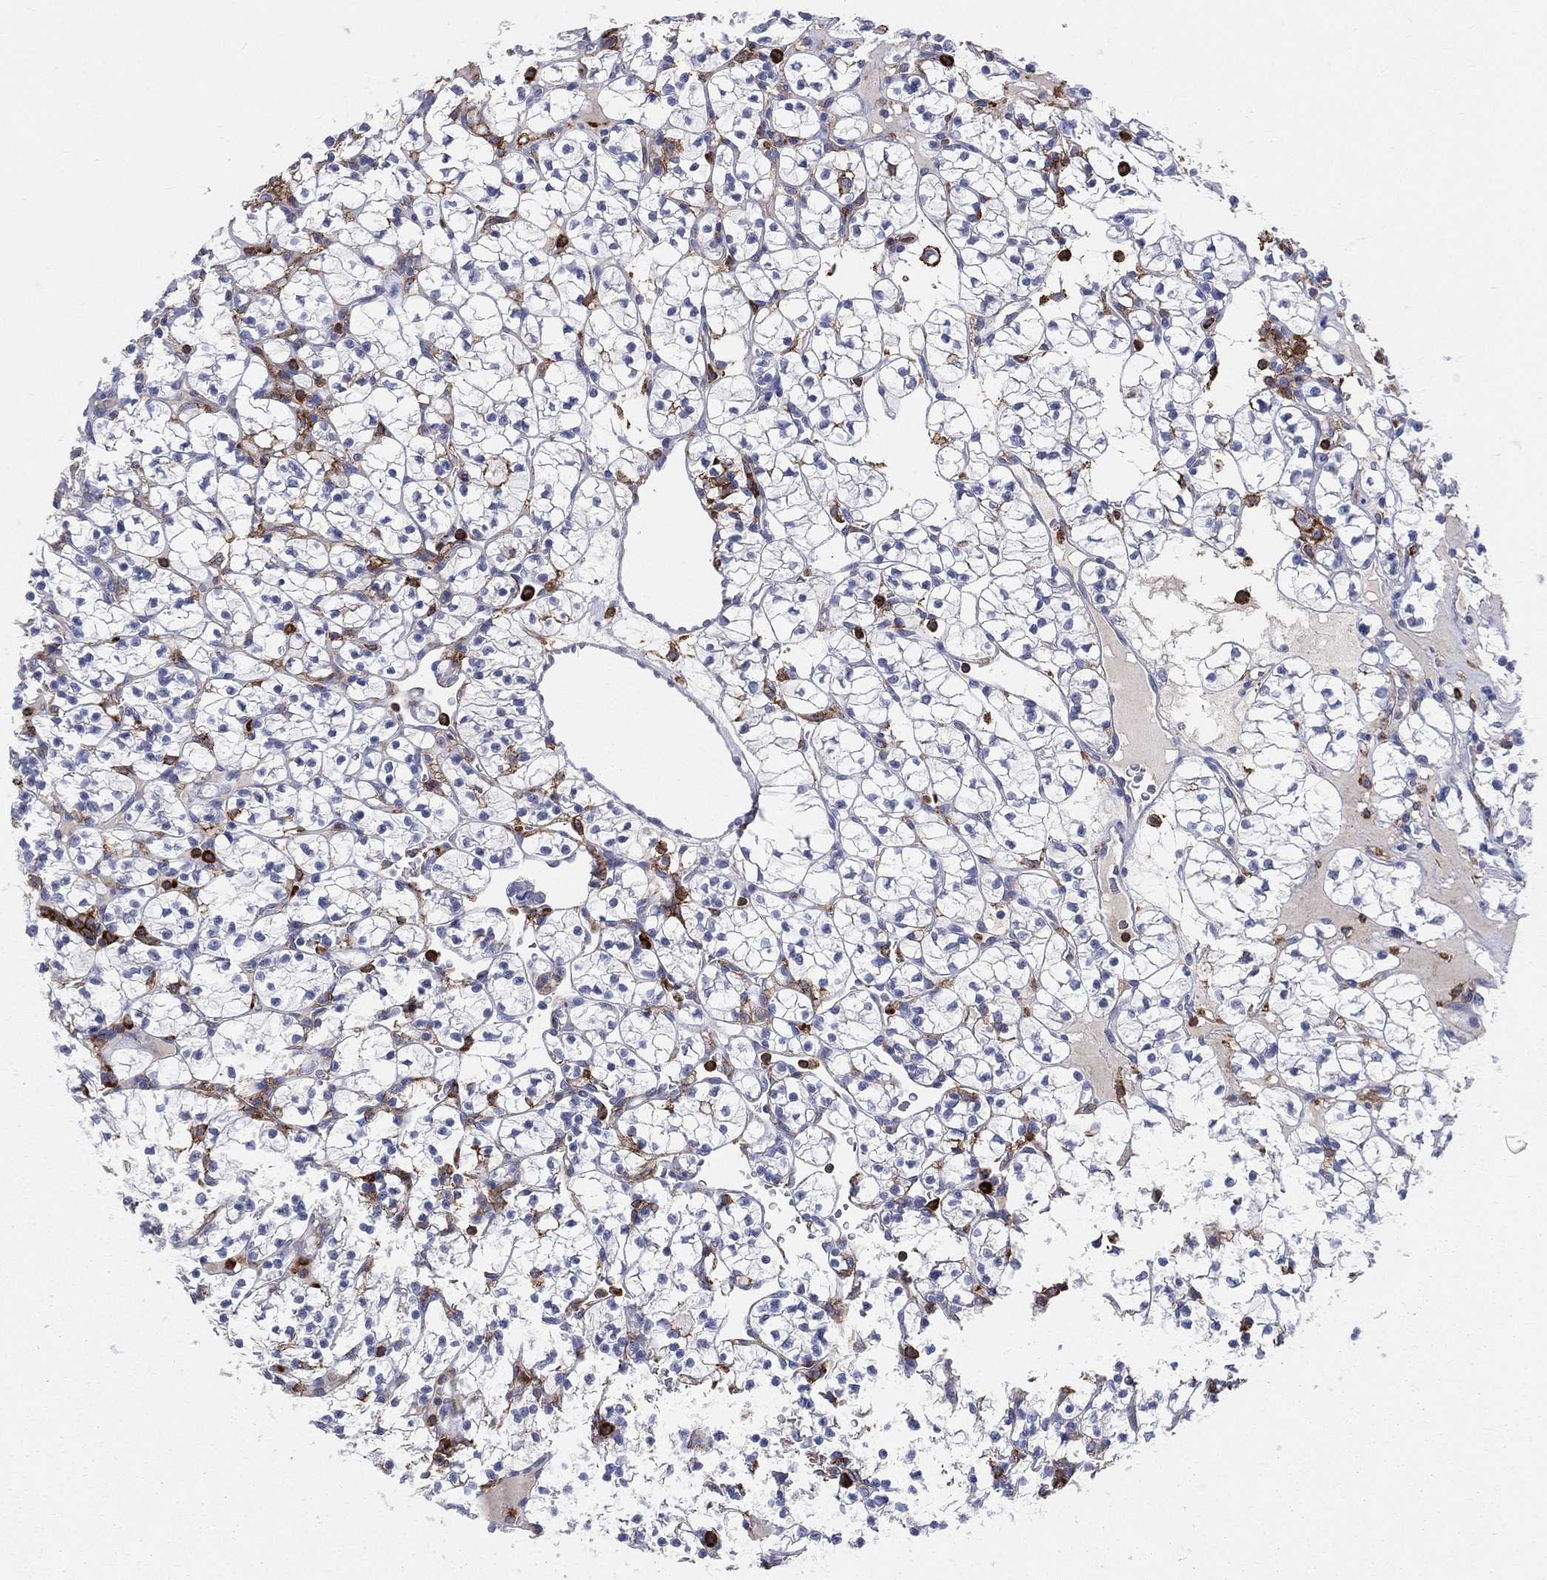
{"staining": {"intensity": "negative", "quantity": "none", "location": "none"}, "tissue": "renal cancer", "cell_type": "Tumor cells", "image_type": "cancer", "snomed": [{"axis": "morphology", "description": "Adenocarcinoma, NOS"}, {"axis": "topography", "description": "Kidney"}], "caption": "Micrograph shows no significant protein positivity in tumor cells of renal cancer.", "gene": "CD33", "patient": {"sex": "female", "age": 89}}